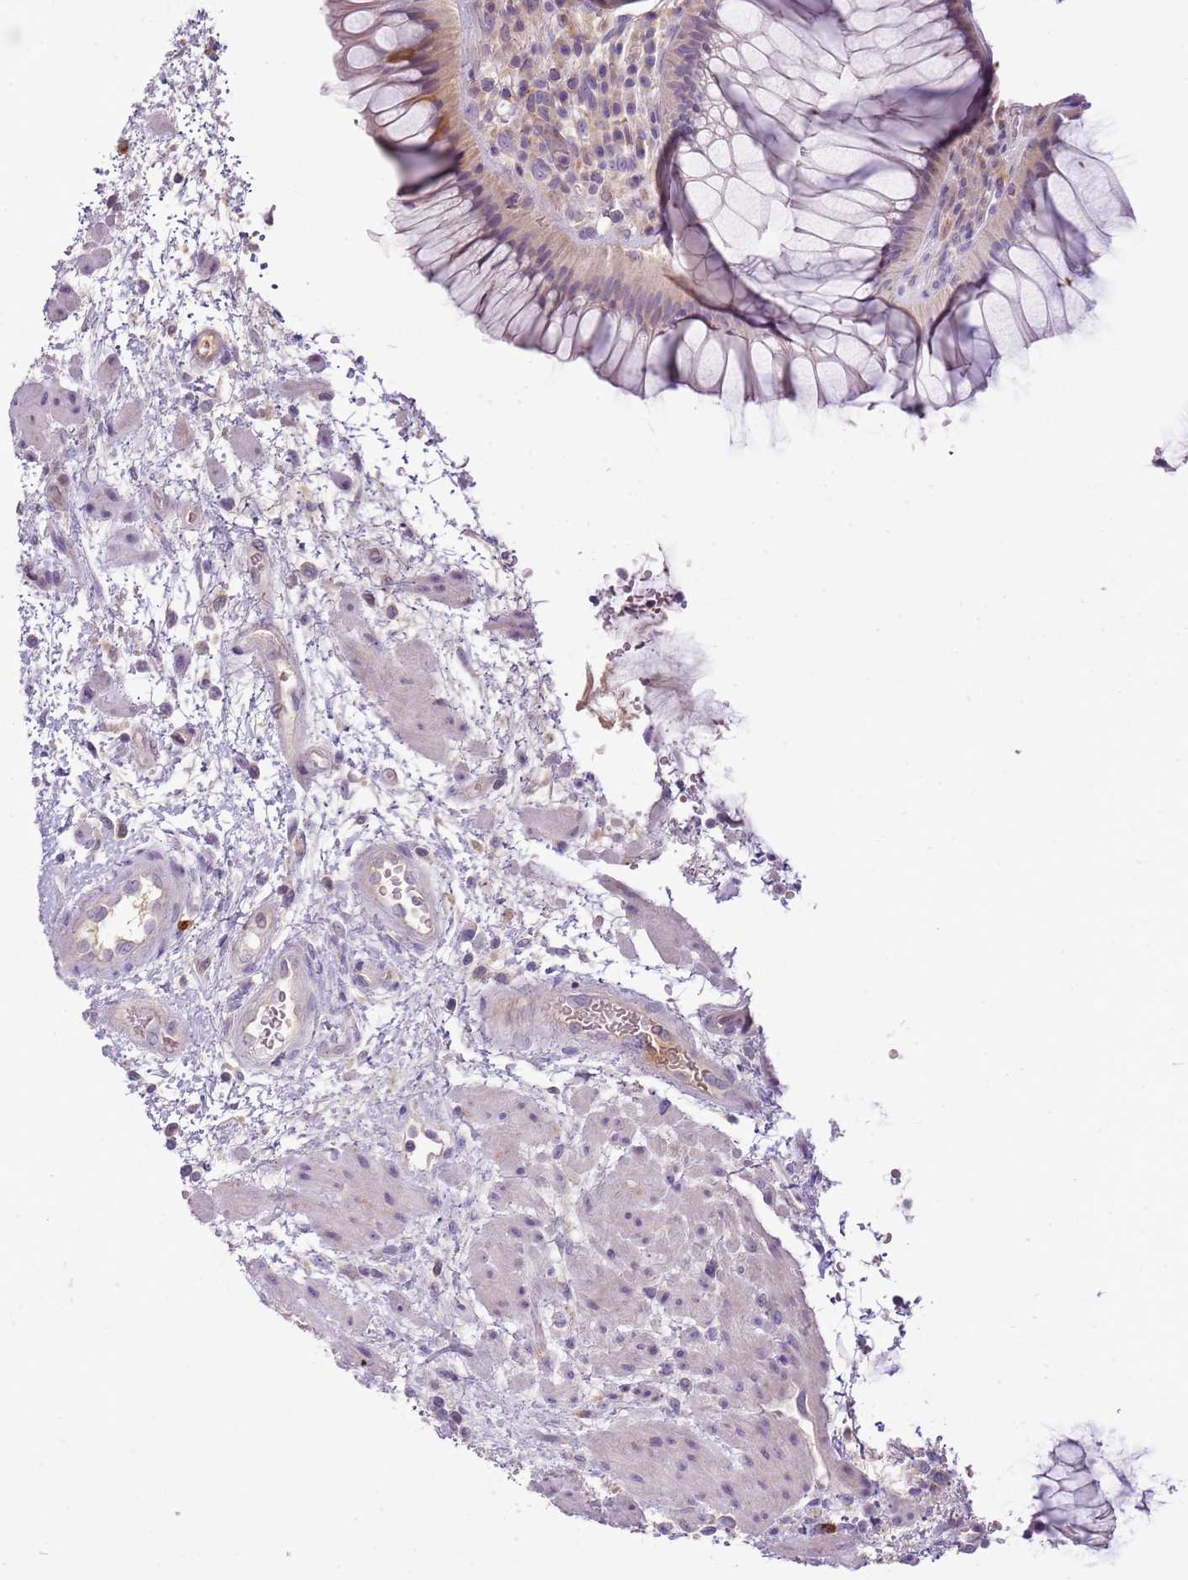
{"staining": {"intensity": "weak", "quantity": "<25%", "location": "cytoplasmic/membranous,nuclear"}, "tissue": "rectum", "cell_type": "Glandular cells", "image_type": "normal", "snomed": [{"axis": "morphology", "description": "Normal tissue, NOS"}, {"axis": "topography", "description": "Rectum"}], "caption": "A high-resolution histopathology image shows immunohistochemistry staining of normal rectum, which demonstrates no significant positivity in glandular cells. (DAB (3,3'-diaminobenzidine) immunohistochemistry (IHC) visualized using brightfield microscopy, high magnification).", "gene": "SCAMP5", "patient": {"sex": "male", "age": 51}}